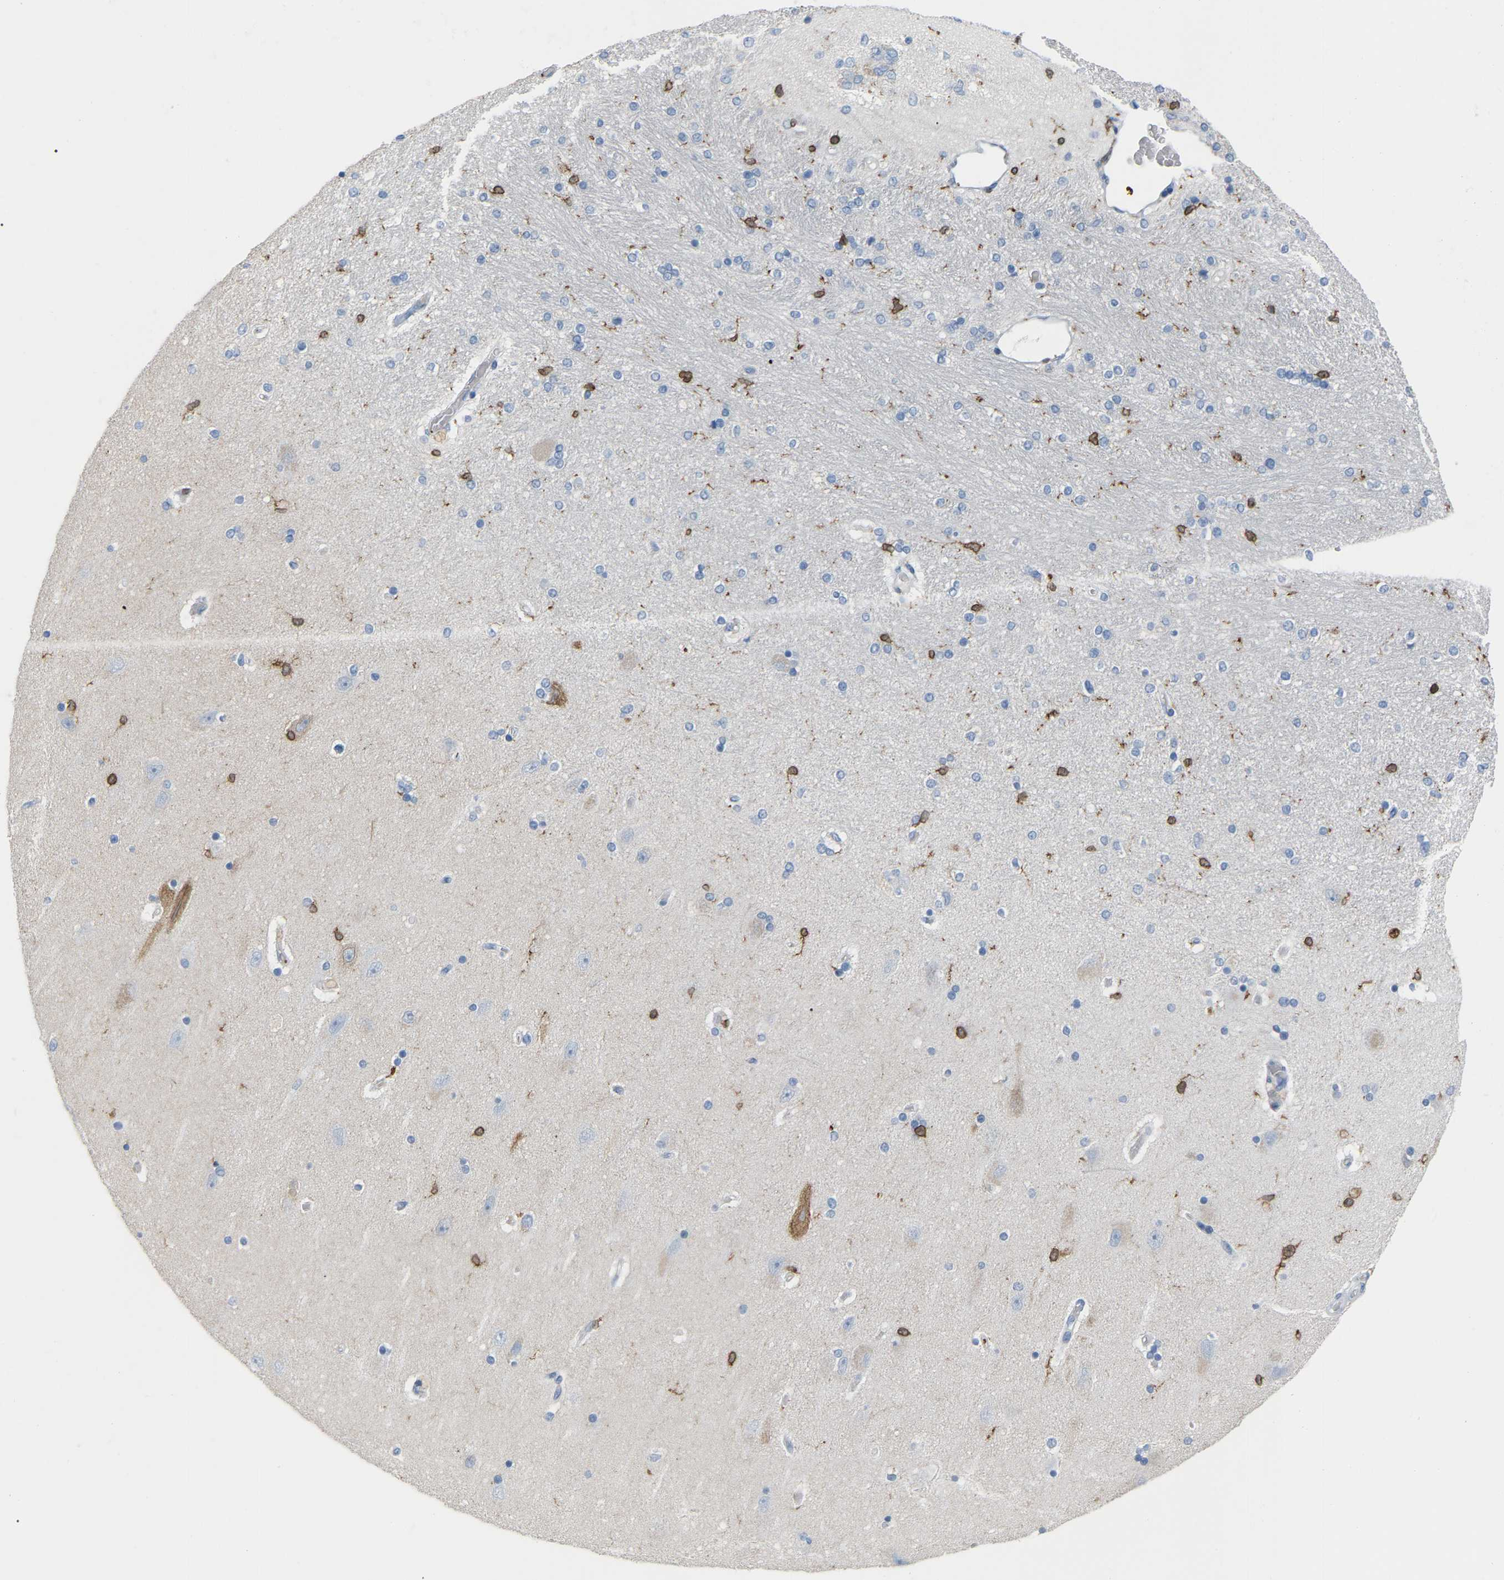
{"staining": {"intensity": "moderate", "quantity": "25%-75%", "location": "cytoplasmic/membranous"}, "tissue": "hippocampus", "cell_type": "Glial cells", "image_type": "normal", "snomed": [{"axis": "morphology", "description": "Normal tissue, NOS"}, {"axis": "topography", "description": "Hippocampus"}], "caption": "This image reveals immunohistochemistry (IHC) staining of unremarkable hippocampus, with medium moderate cytoplasmic/membranous expression in about 25%-75% of glial cells.", "gene": "PTGS1", "patient": {"sex": "female", "age": 54}}